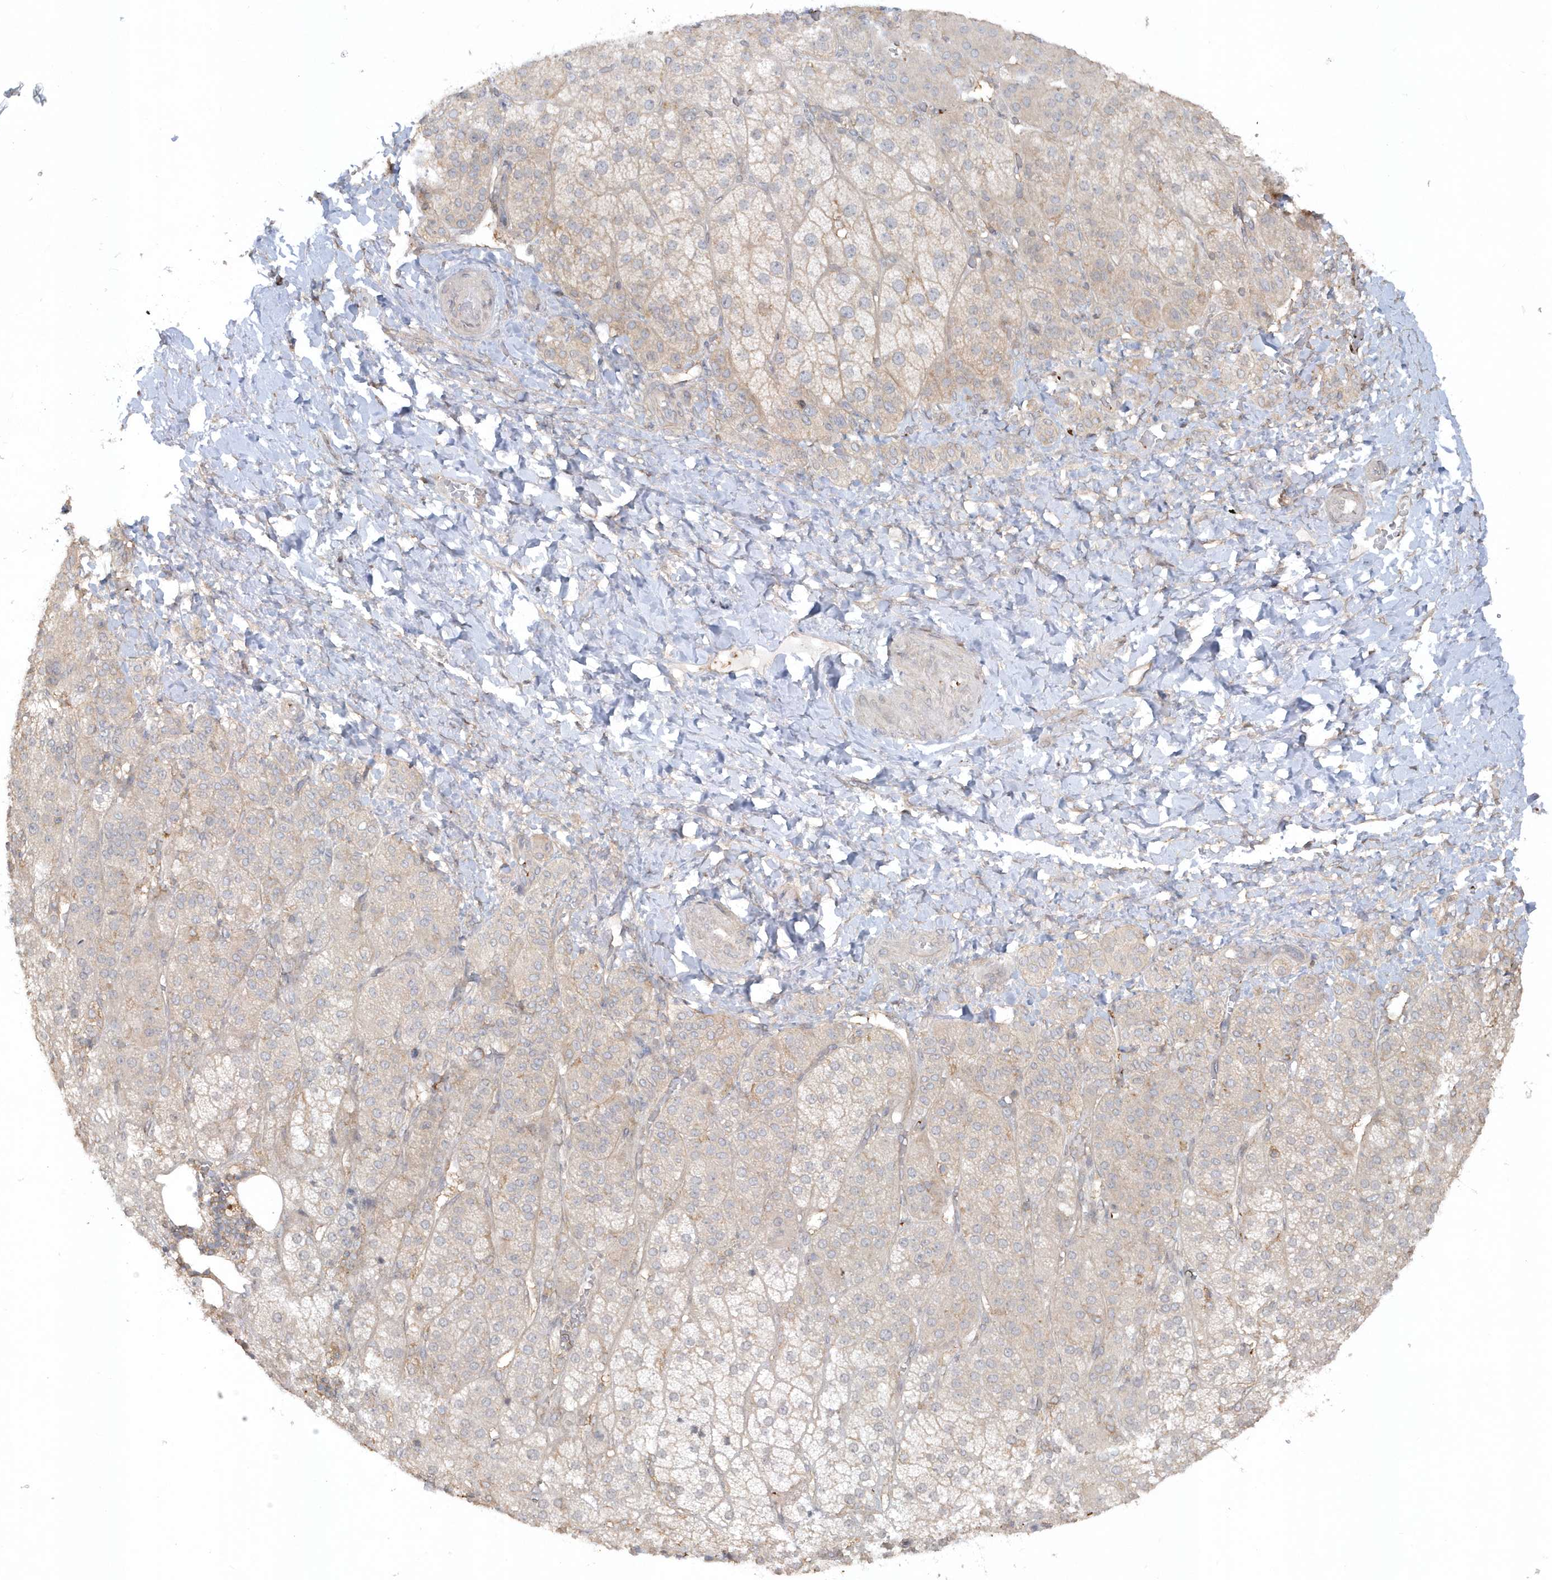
{"staining": {"intensity": "weak", "quantity": "<25%", "location": "cytoplasmic/membranous"}, "tissue": "adrenal gland", "cell_type": "Glandular cells", "image_type": "normal", "snomed": [{"axis": "morphology", "description": "Normal tissue, NOS"}, {"axis": "topography", "description": "Adrenal gland"}], "caption": "There is no significant staining in glandular cells of adrenal gland.", "gene": "BSN", "patient": {"sex": "female", "age": 57}}